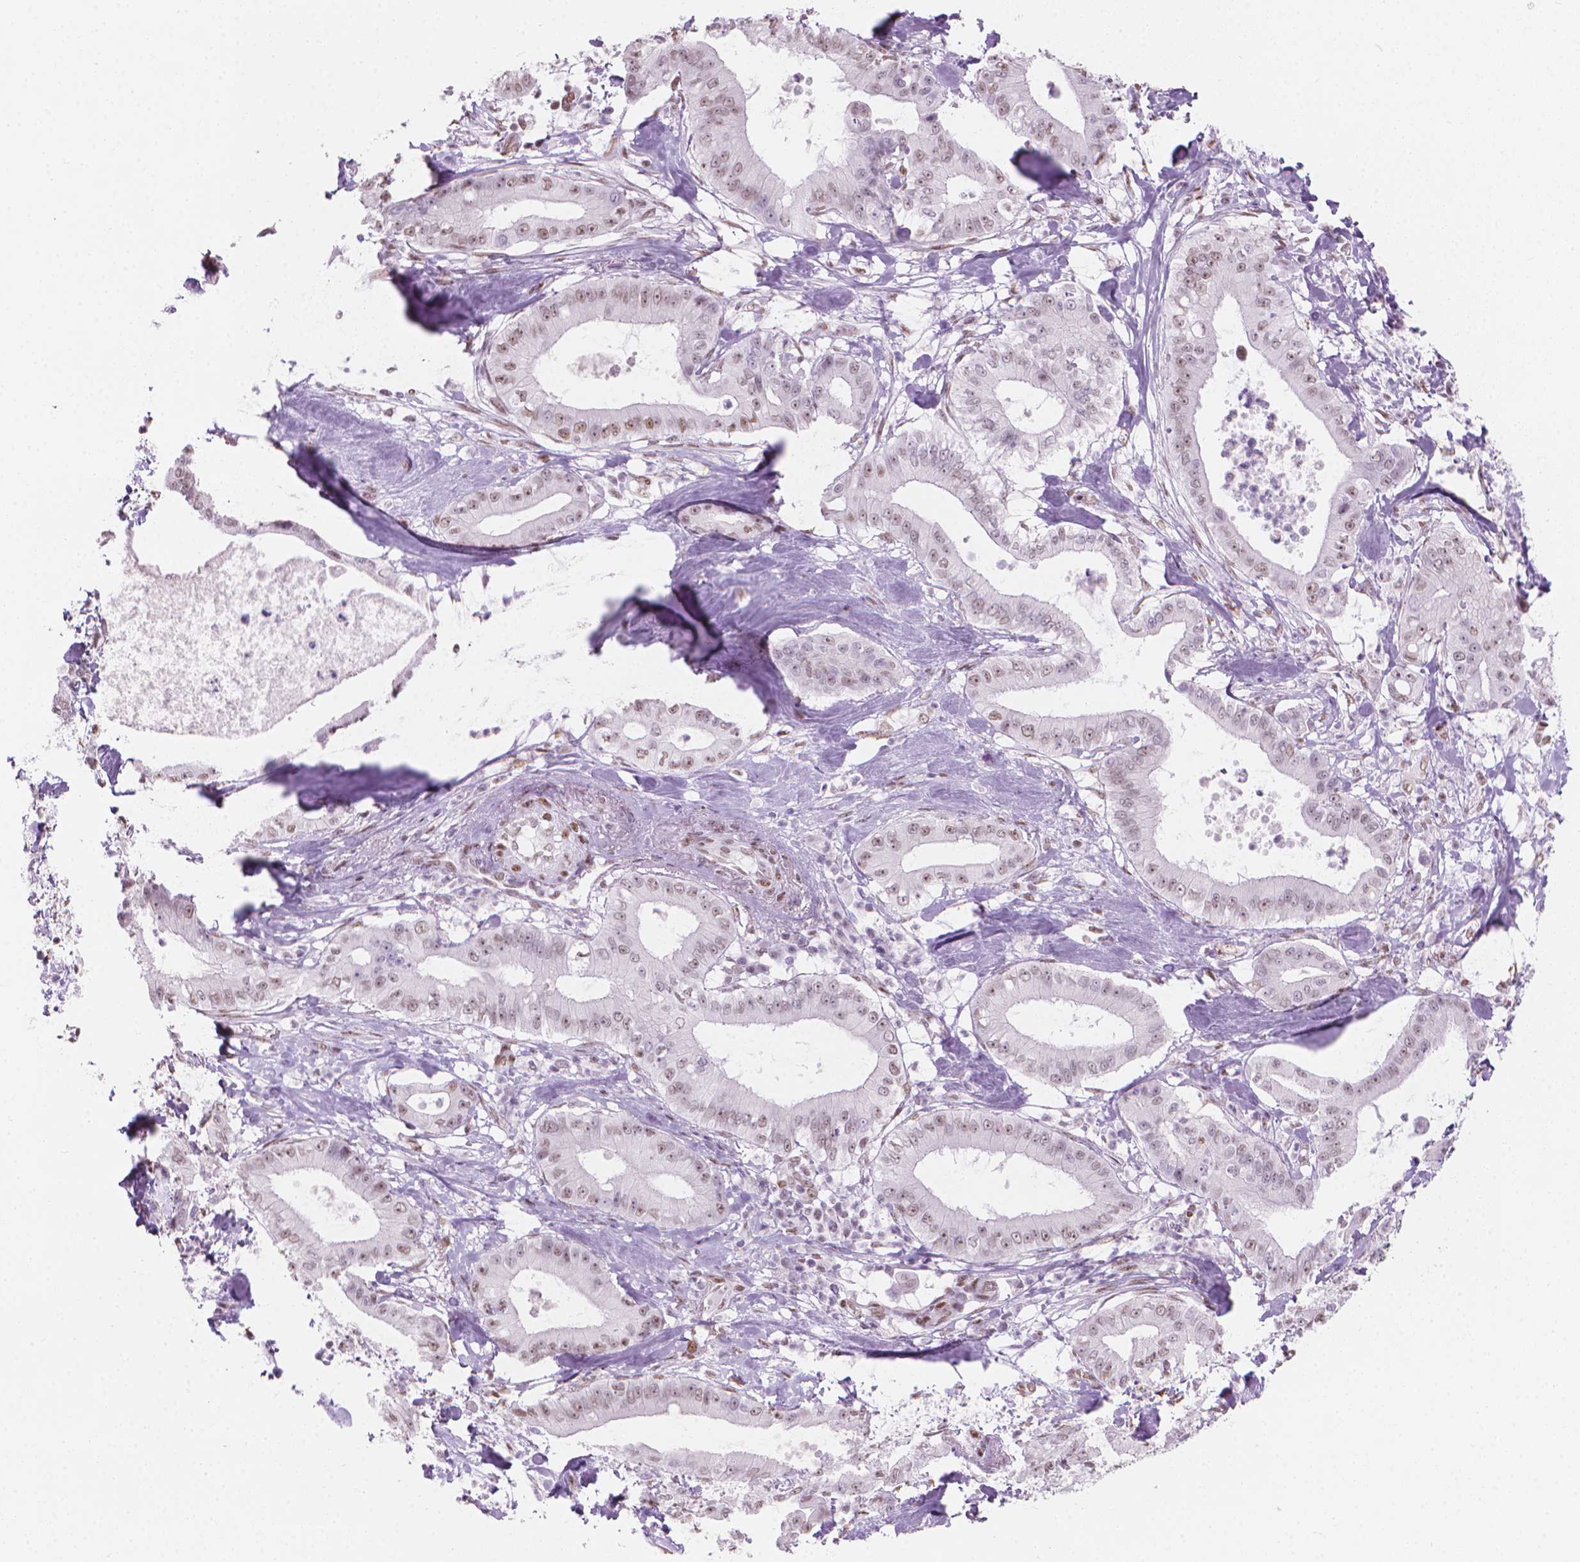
{"staining": {"intensity": "moderate", "quantity": "25%-75%", "location": "nuclear"}, "tissue": "pancreatic cancer", "cell_type": "Tumor cells", "image_type": "cancer", "snomed": [{"axis": "morphology", "description": "Adenocarcinoma, NOS"}, {"axis": "topography", "description": "Pancreas"}], "caption": "IHC histopathology image of neoplastic tissue: human pancreatic adenocarcinoma stained using immunohistochemistry exhibits medium levels of moderate protein expression localized specifically in the nuclear of tumor cells, appearing as a nuclear brown color.", "gene": "PIAS2", "patient": {"sex": "male", "age": 71}}